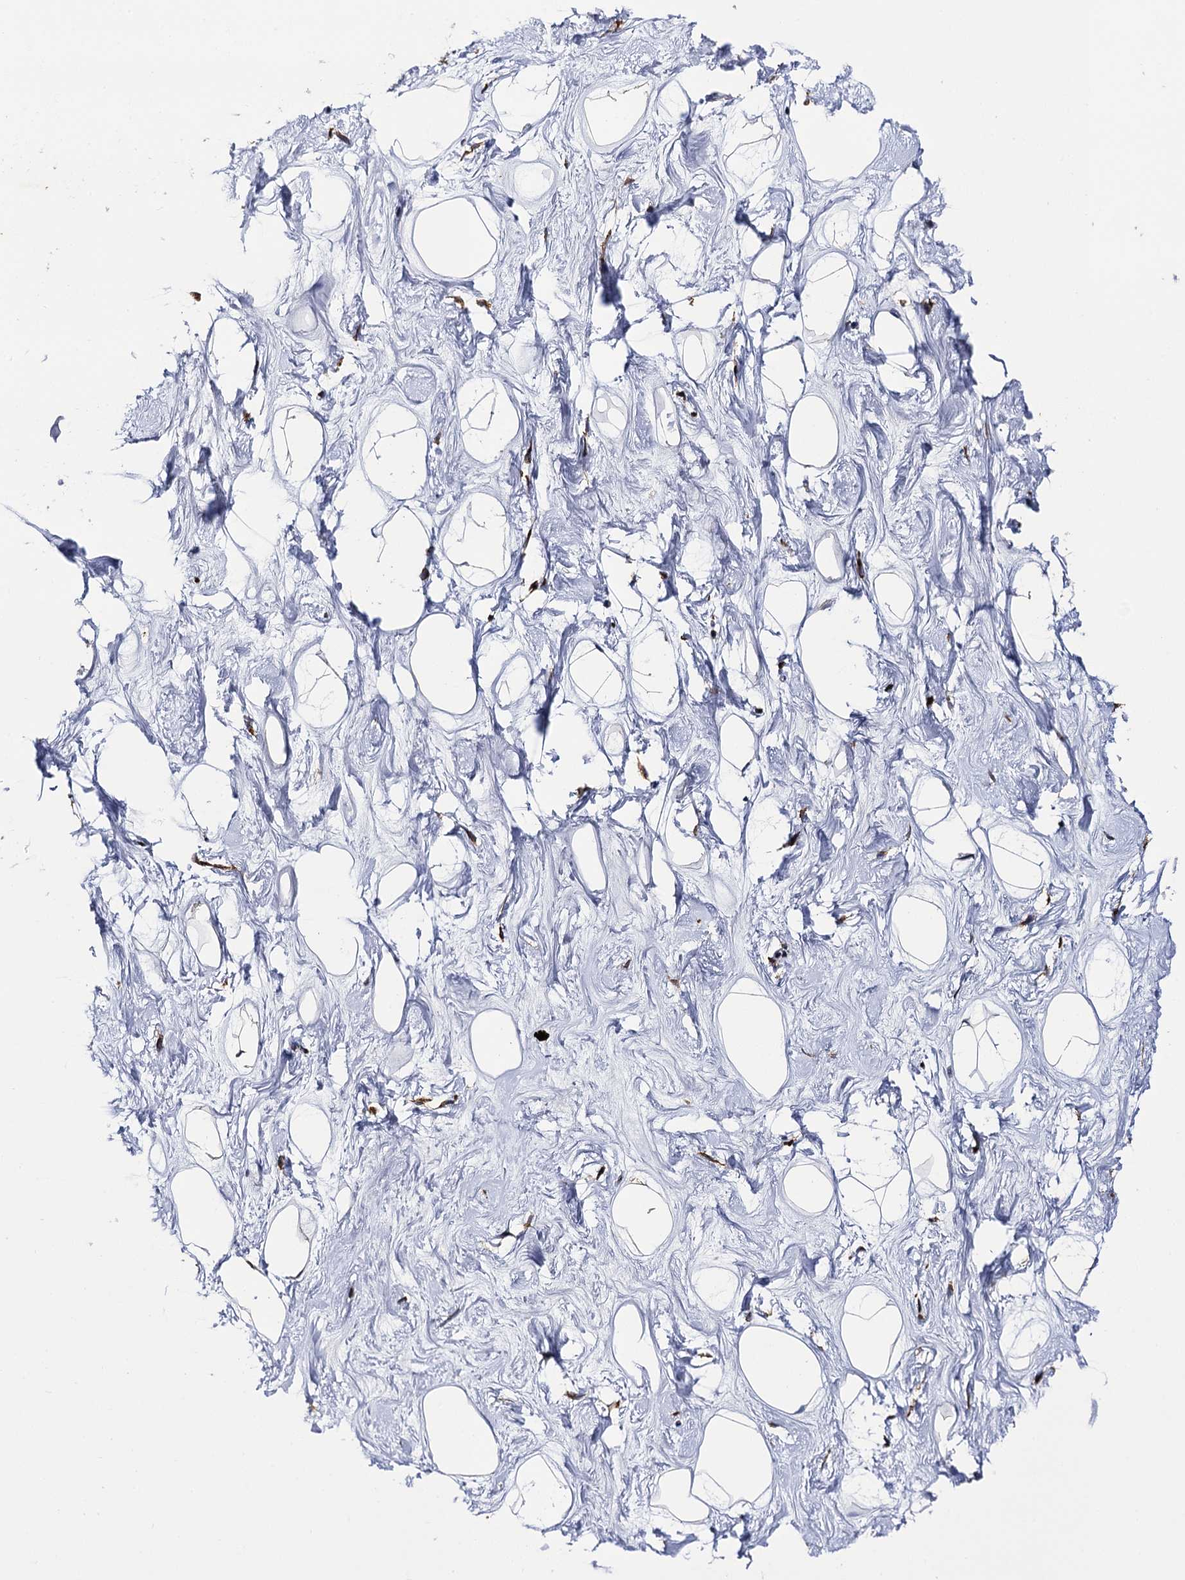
{"staining": {"intensity": "negative", "quantity": "none", "location": "none"}, "tissue": "breast", "cell_type": "Adipocytes", "image_type": "normal", "snomed": [{"axis": "morphology", "description": "Normal tissue, NOS"}, {"axis": "morphology", "description": "Adenoma, NOS"}, {"axis": "topography", "description": "Breast"}], "caption": "Immunohistochemistry photomicrograph of unremarkable breast: breast stained with DAB (3,3'-diaminobenzidine) exhibits no significant protein staining in adipocytes. The staining was performed using DAB (3,3'-diaminobenzidine) to visualize the protein expression in brown, while the nuclei were stained in blue with hematoxylin (Magnification: 20x).", "gene": "POGLUT3", "patient": {"sex": "female", "age": 23}}